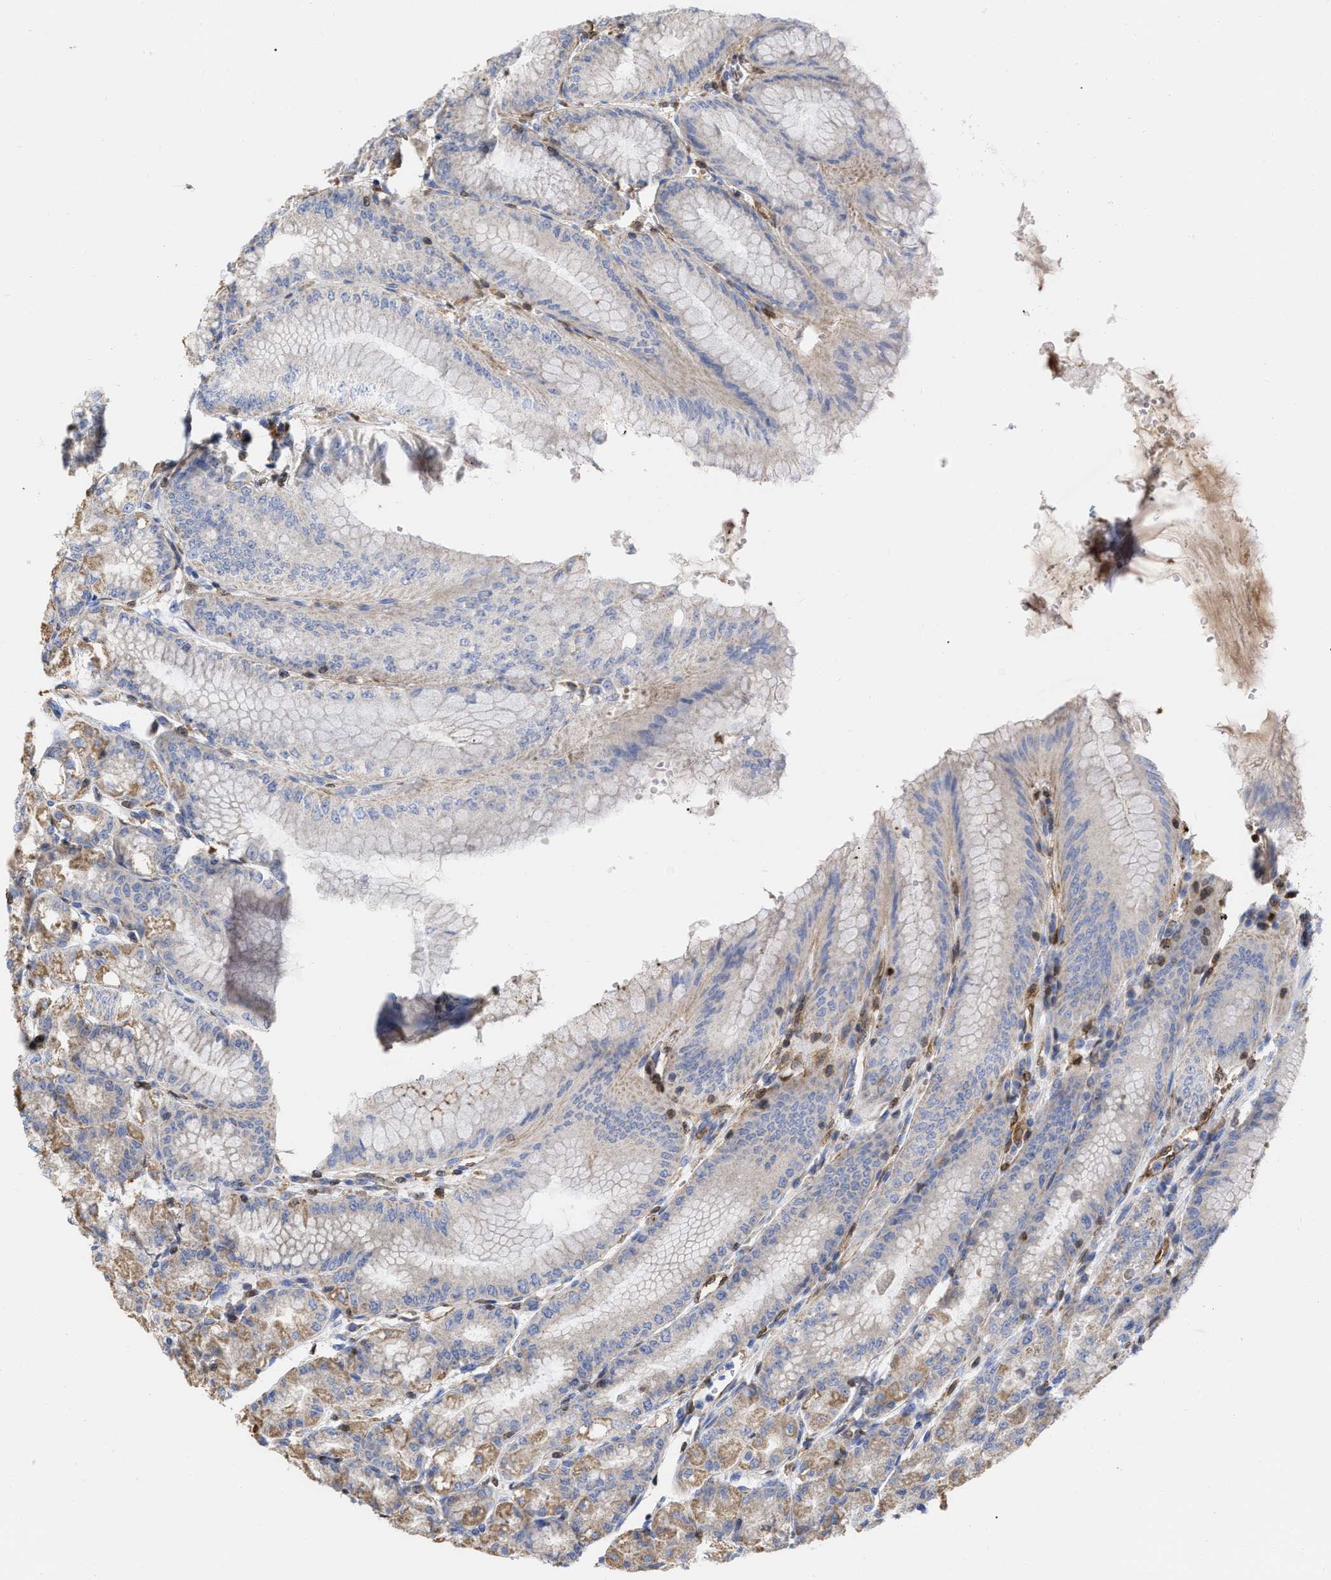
{"staining": {"intensity": "weak", "quantity": ">75%", "location": "cytoplasmic/membranous"}, "tissue": "stomach", "cell_type": "Glandular cells", "image_type": "normal", "snomed": [{"axis": "morphology", "description": "Normal tissue, NOS"}, {"axis": "topography", "description": "Stomach, lower"}], "caption": "Immunohistochemistry (IHC) (DAB (3,3'-diaminobenzidine)) staining of benign human stomach exhibits weak cytoplasmic/membranous protein expression in approximately >75% of glandular cells. (Stains: DAB in brown, nuclei in blue, Microscopy: brightfield microscopy at high magnification).", "gene": "GIMAP4", "patient": {"sex": "male", "age": 71}}